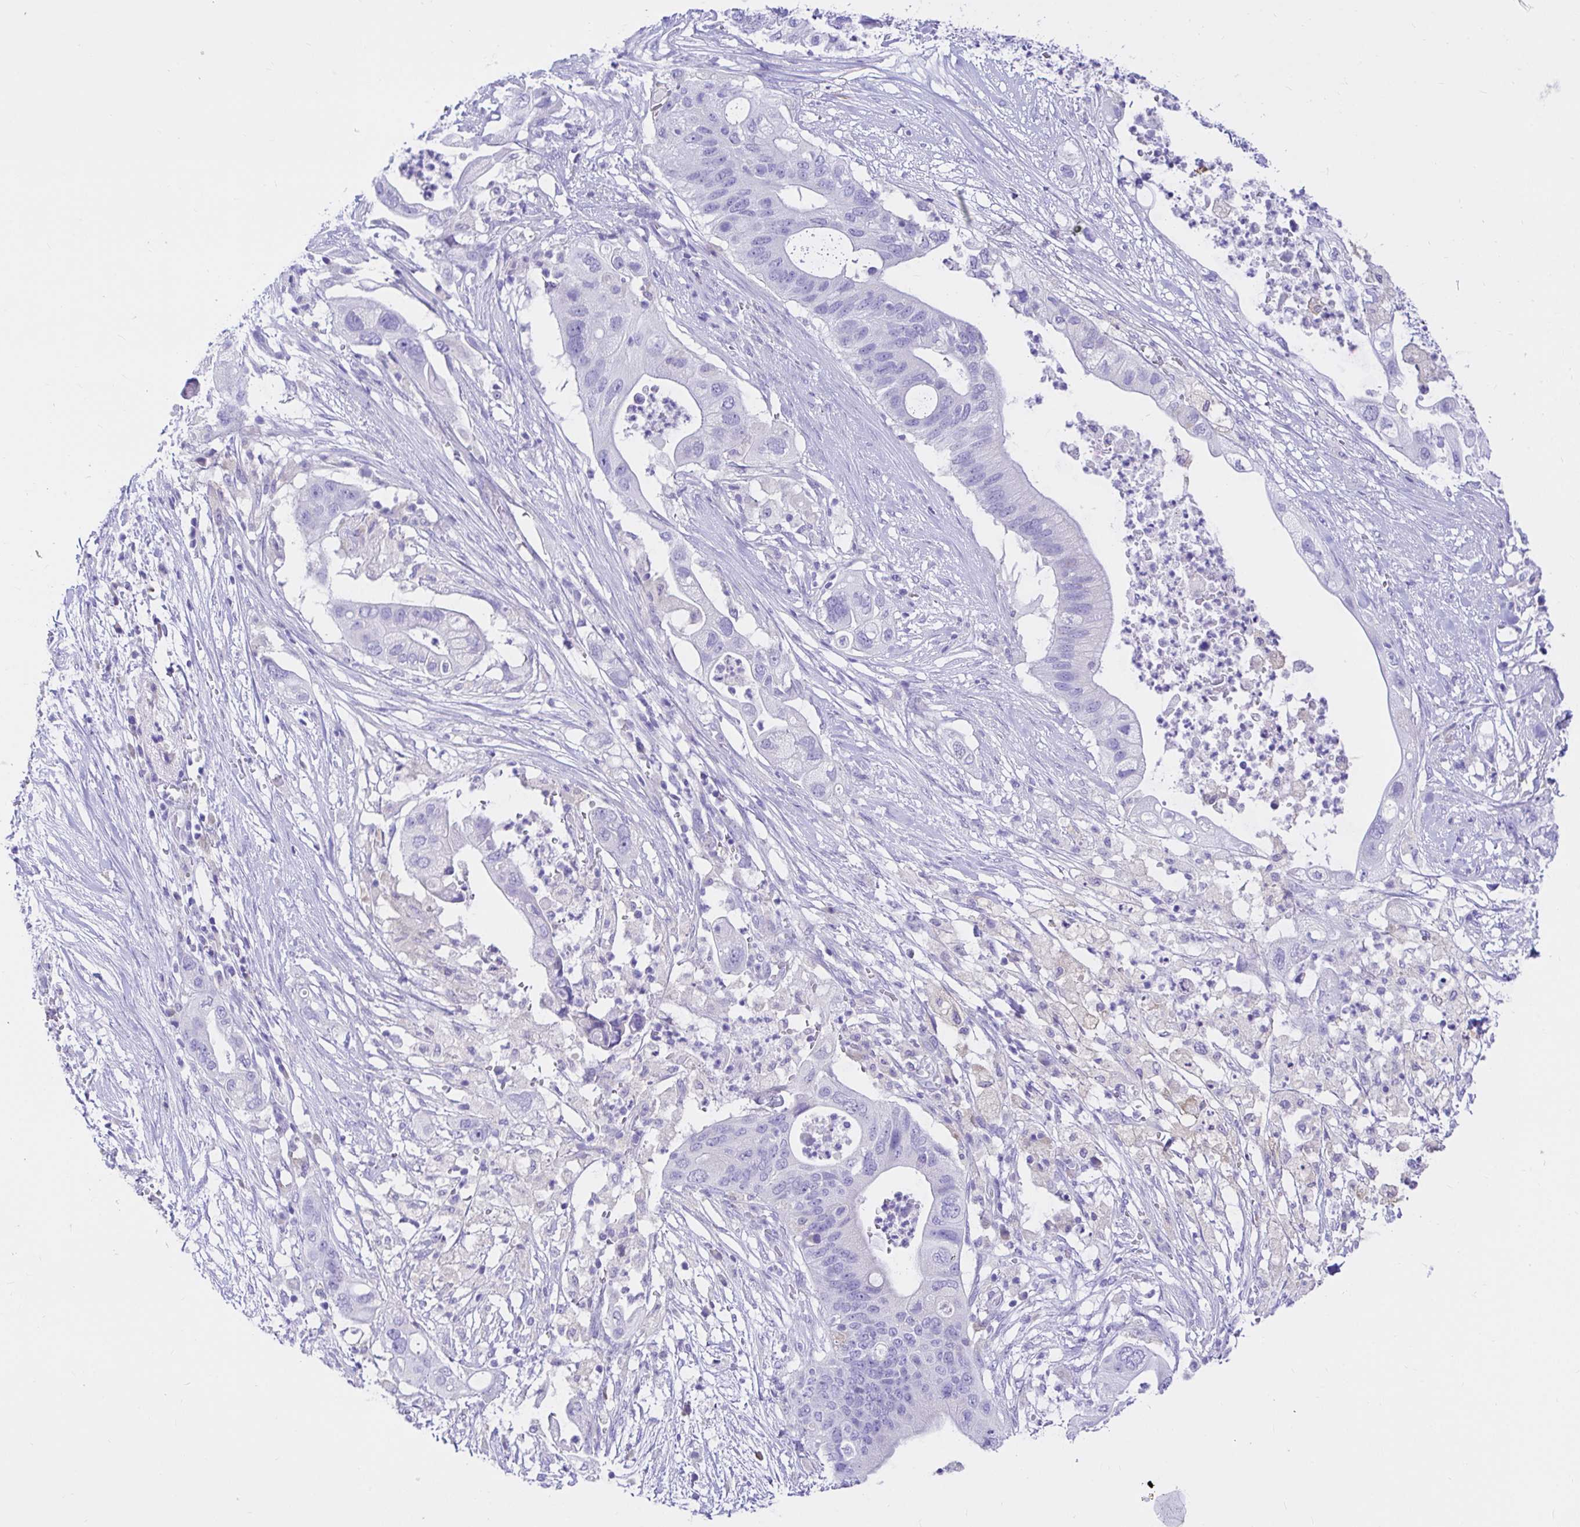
{"staining": {"intensity": "negative", "quantity": "none", "location": "none"}, "tissue": "pancreatic cancer", "cell_type": "Tumor cells", "image_type": "cancer", "snomed": [{"axis": "morphology", "description": "Adenocarcinoma, NOS"}, {"axis": "topography", "description": "Pancreas"}], "caption": "Immunohistochemical staining of human pancreatic cancer (adenocarcinoma) reveals no significant expression in tumor cells.", "gene": "BACE2", "patient": {"sex": "female", "age": 72}}